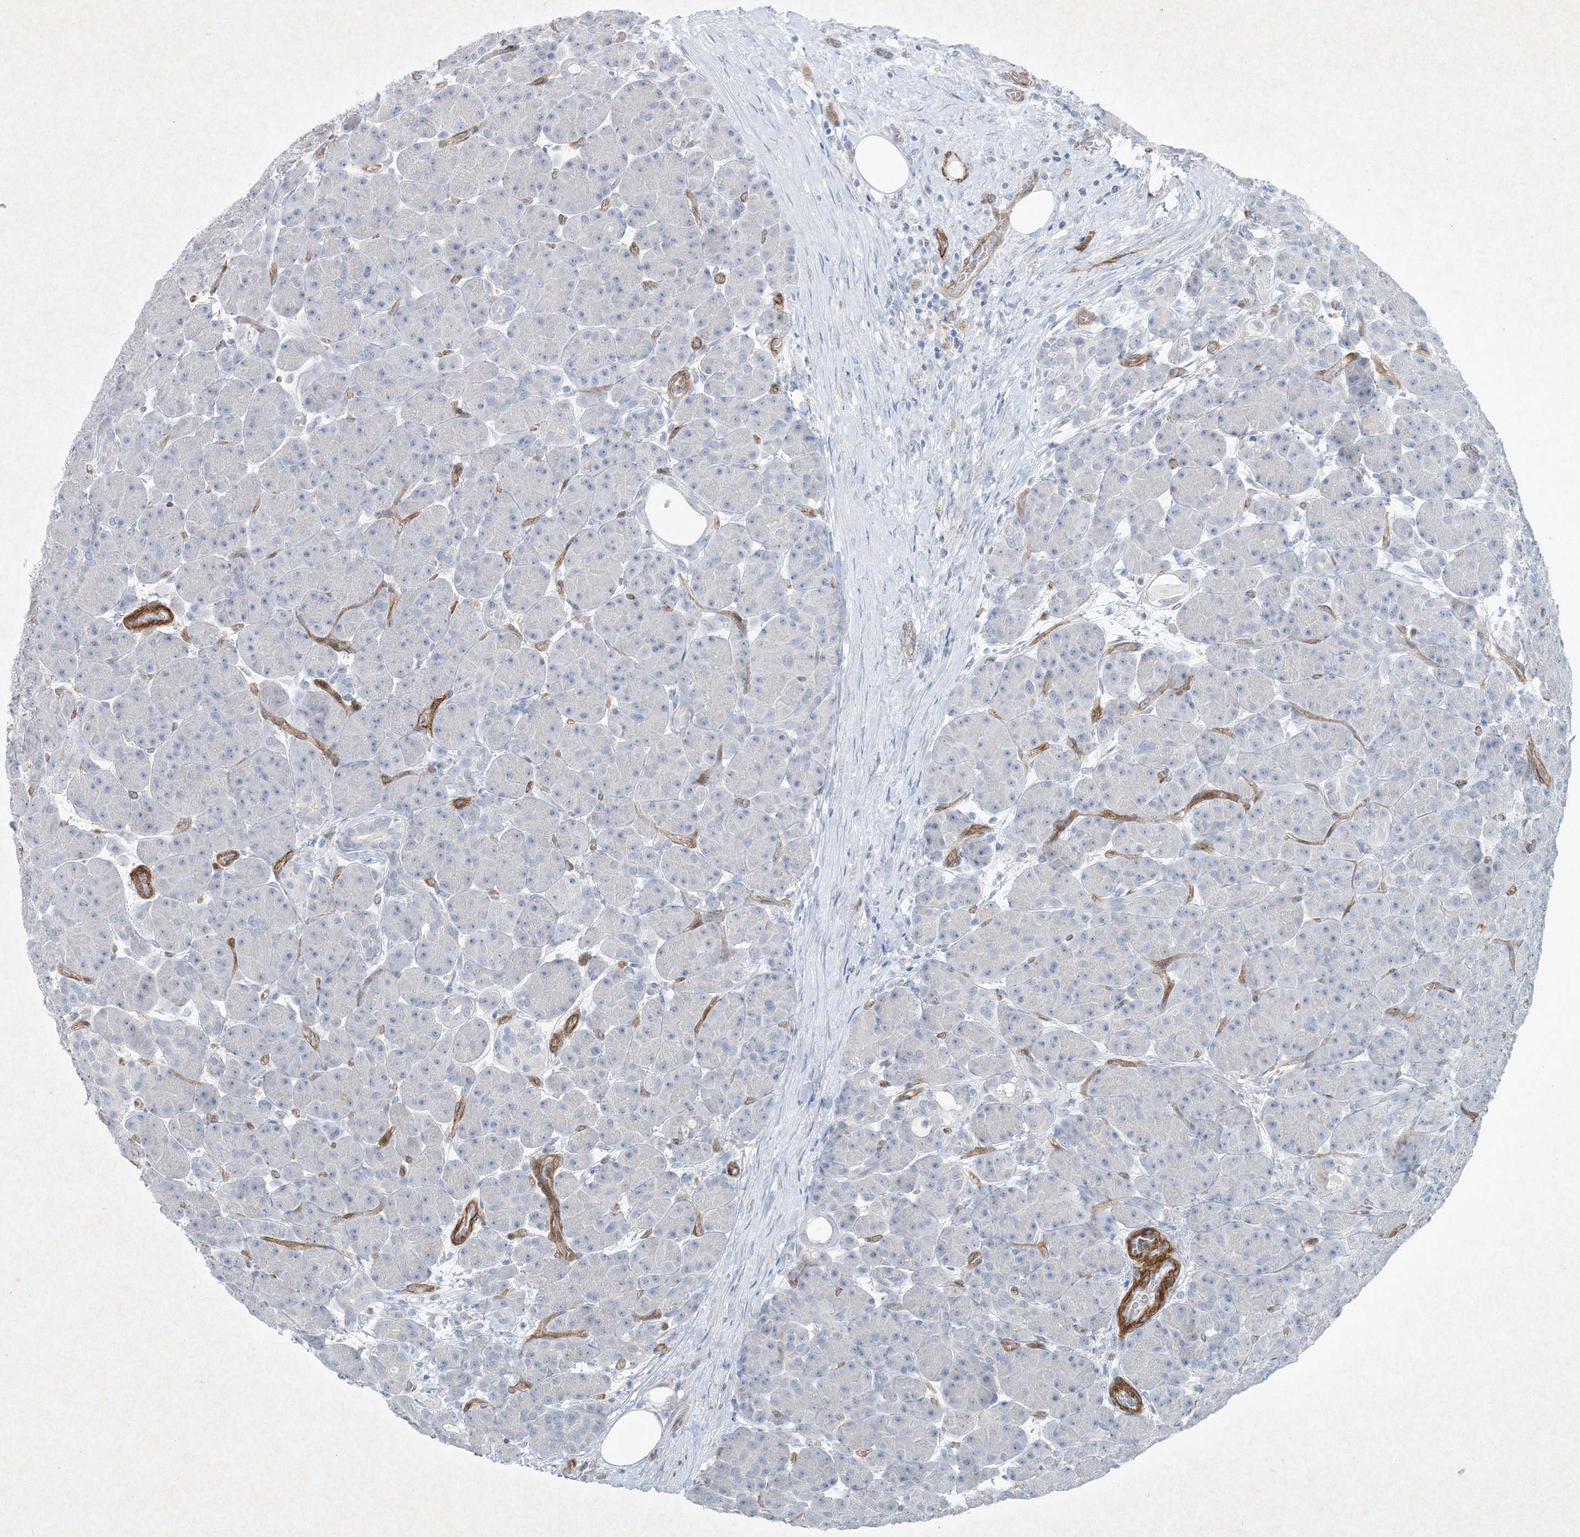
{"staining": {"intensity": "negative", "quantity": "none", "location": "none"}, "tissue": "pancreas", "cell_type": "Exocrine glandular cells", "image_type": "normal", "snomed": [{"axis": "morphology", "description": "Normal tissue, NOS"}, {"axis": "topography", "description": "Pancreas"}], "caption": "High power microscopy micrograph of an immunohistochemistry (IHC) histopathology image of unremarkable pancreas, revealing no significant staining in exocrine glandular cells.", "gene": "PGM5", "patient": {"sex": "male", "age": 63}}